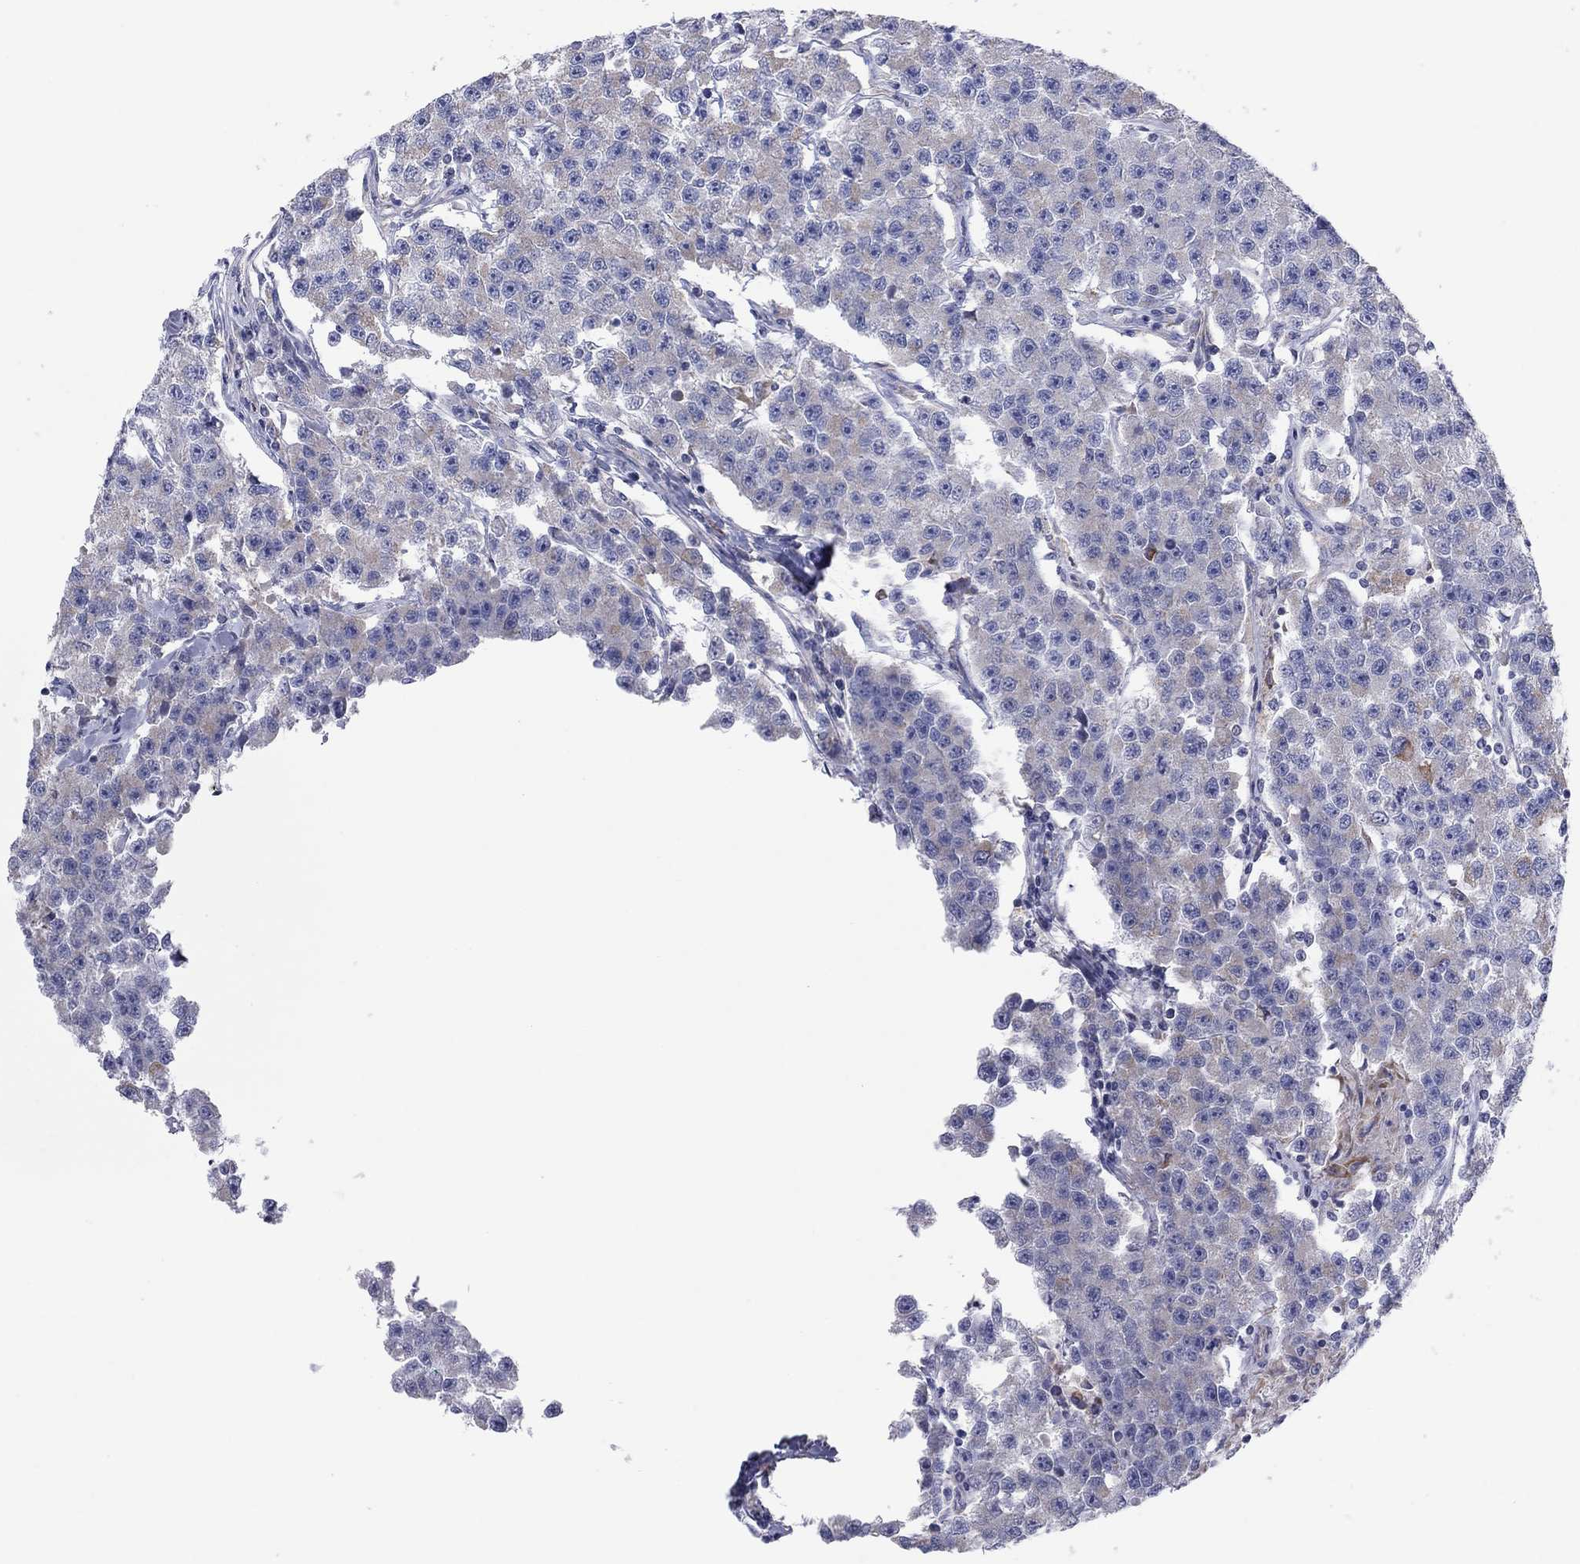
{"staining": {"intensity": "negative", "quantity": "none", "location": "none"}, "tissue": "testis cancer", "cell_type": "Tumor cells", "image_type": "cancer", "snomed": [{"axis": "morphology", "description": "Seminoma, NOS"}, {"axis": "topography", "description": "Testis"}], "caption": "High magnification brightfield microscopy of testis seminoma stained with DAB (brown) and counterstained with hematoxylin (blue): tumor cells show no significant staining.", "gene": "MGST3", "patient": {"sex": "male", "age": 59}}